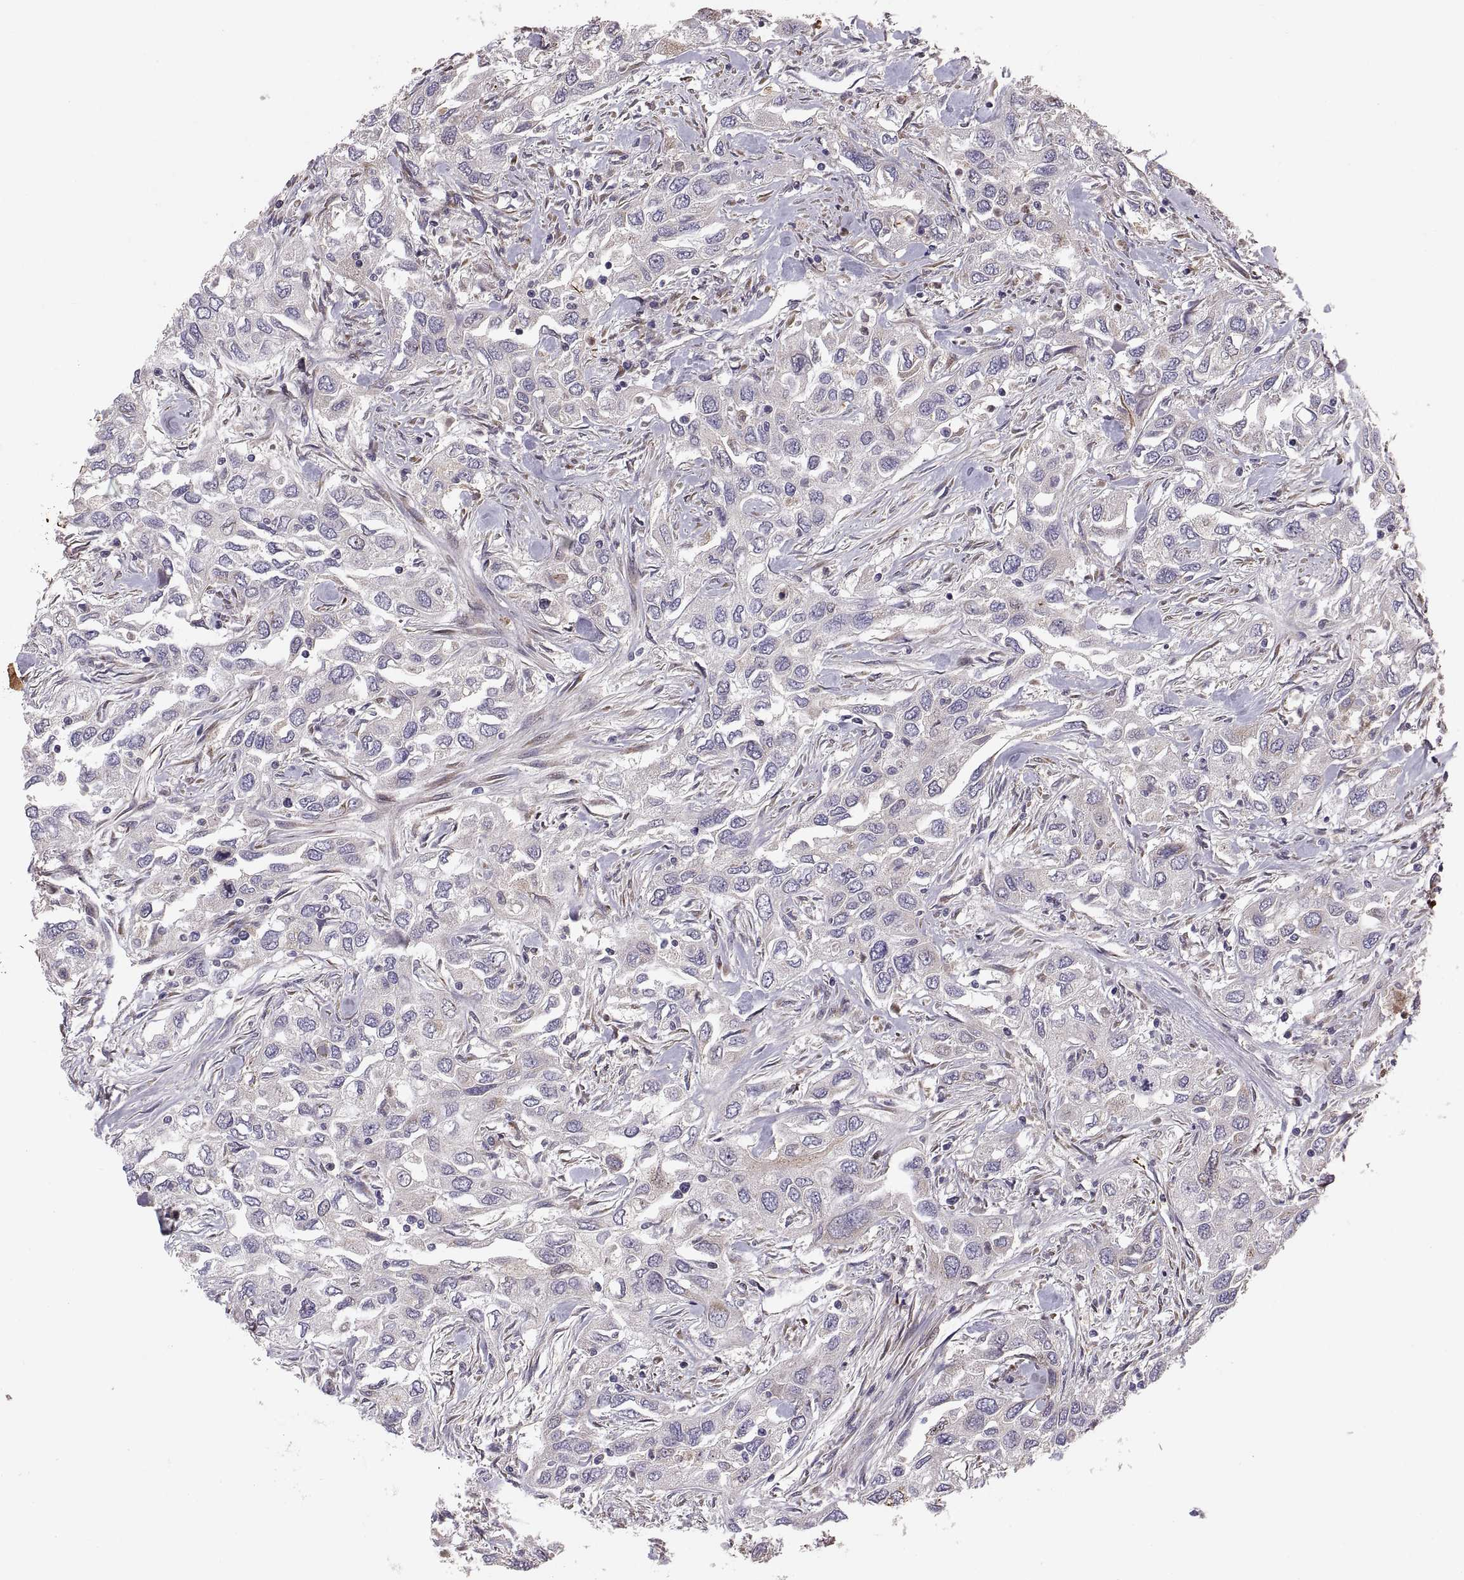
{"staining": {"intensity": "weak", "quantity": "<25%", "location": "cytoplasmic/membranous"}, "tissue": "urothelial cancer", "cell_type": "Tumor cells", "image_type": "cancer", "snomed": [{"axis": "morphology", "description": "Urothelial carcinoma, High grade"}, {"axis": "topography", "description": "Urinary bladder"}], "caption": "This histopathology image is of urothelial cancer stained with immunohistochemistry (IHC) to label a protein in brown with the nuclei are counter-stained blue. There is no positivity in tumor cells.", "gene": "TESC", "patient": {"sex": "male", "age": 76}}